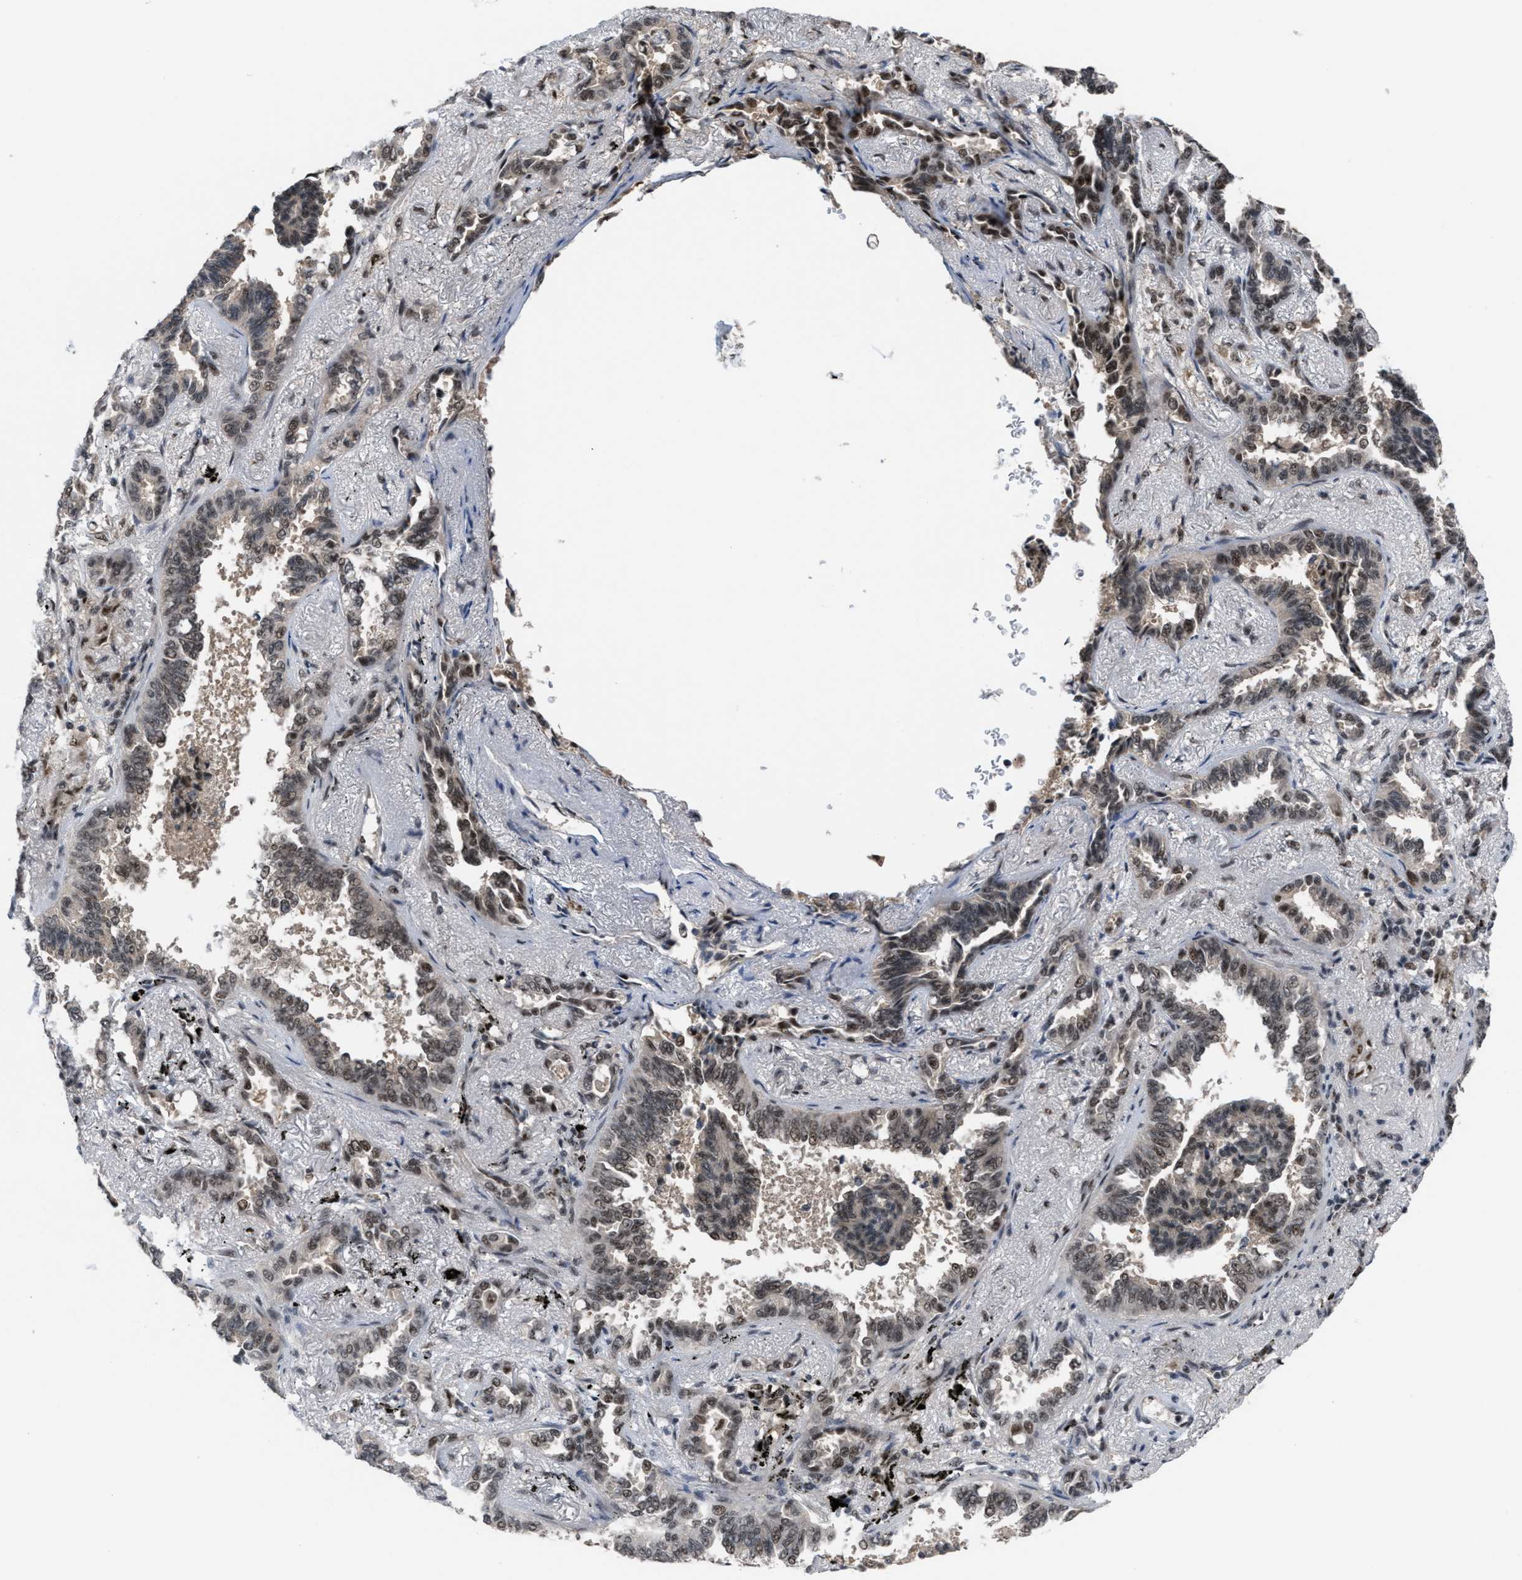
{"staining": {"intensity": "weak", "quantity": "25%-75%", "location": "nuclear"}, "tissue": "lung cancer", "cell_type": "Tumor cells", "image_type": "cancer", "snomed": [{"axis": "morphology", "description": "Adenocarcinoma, NOS"}, {"axis": "topography", "description": "Lung"}], "caption": "A low amount of weak nuclear positivity is seen in approximately 25%-75% of tumor cells in adenocarcinoma (lung) tissue.", "gene": "PRPF4", "patient": {"sex": "male", "age": 59}}